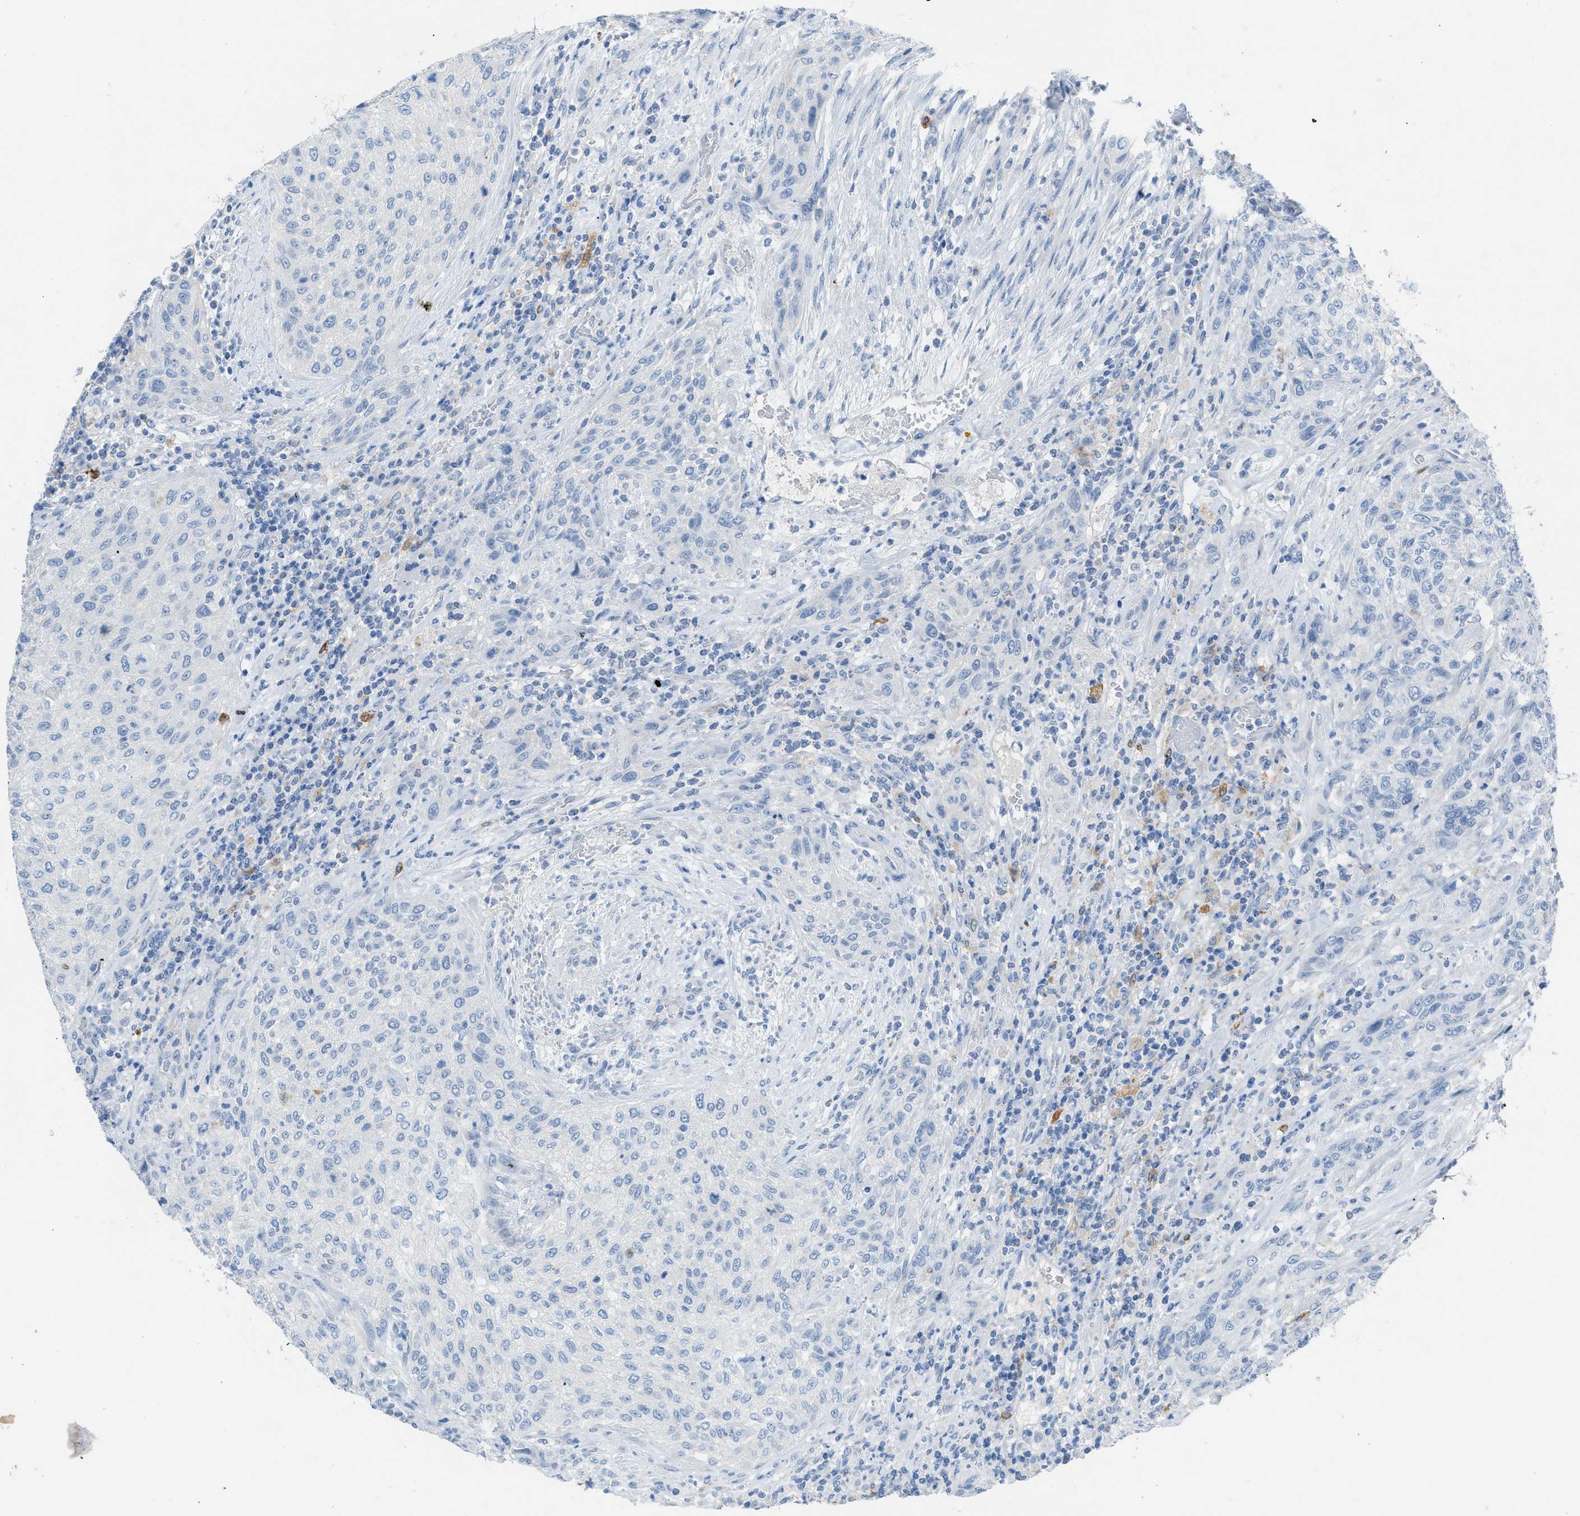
{"staining": {"intensity": "negative", "quantity": "none", "location": "none"}, "tissue": "urothelial cancer", "cell_type": "Tumor cells", "image_type": "cancer", "snomed": [{"axis": "morphology", "description": "Urothelial carcinoma, Low grade"}, {"axis": "morphology", "description": "Urothelial carcinoma, High grade"}, {"axis": "topography", "description": "Urinary bladder"}], "caption": "Tumor cells show no significant protein expression in low-grade urothelial carcinoma.", "gene": "CLEC10A", "patient": {"sex": "male", "age": 35}}